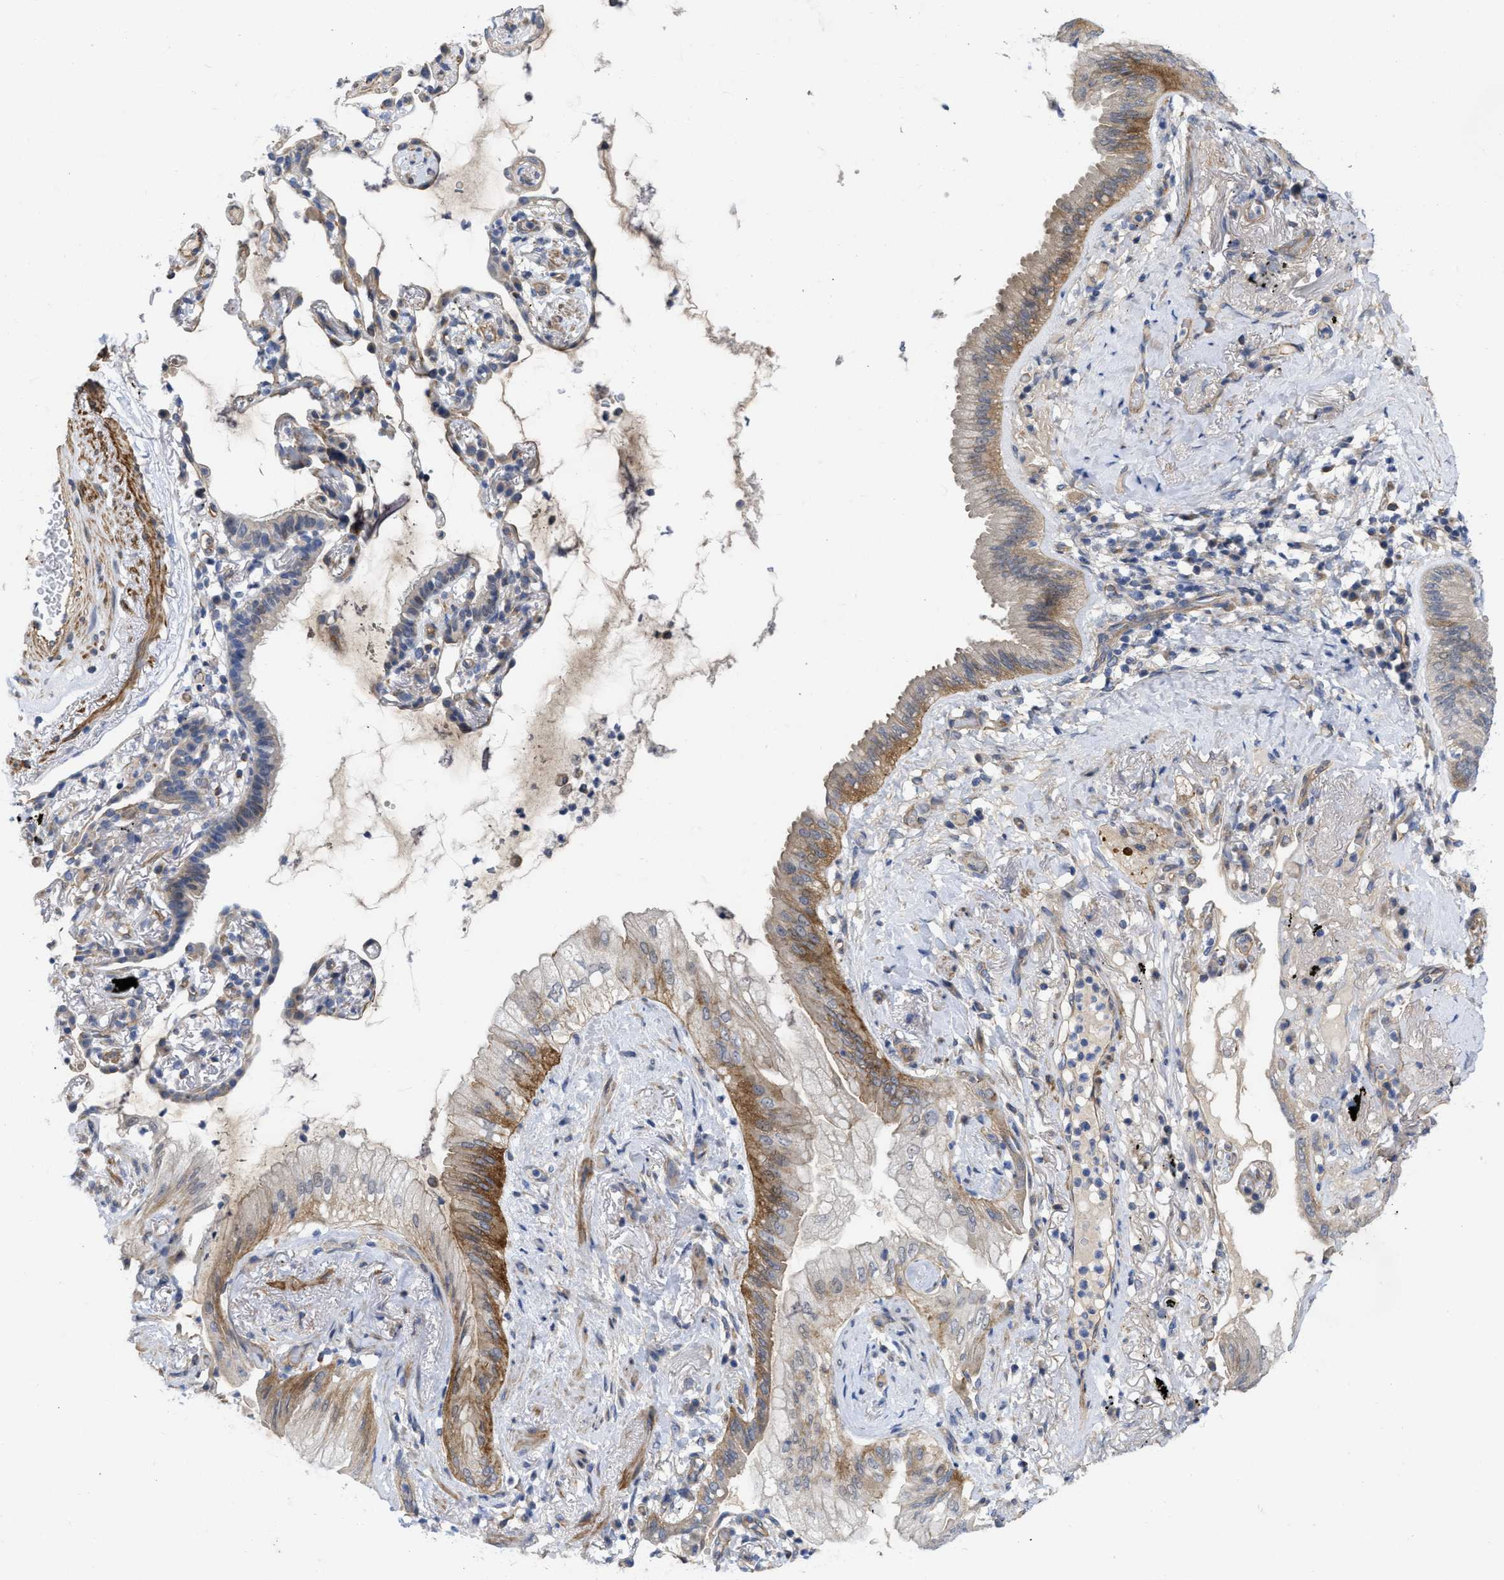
{"staining": {"intensity": "moderate", "quantity": "25%-75%", "location": "cytoplasmic/membranous"}, "tissue": "lung cancer", "cell_type": "Tumor cells", "image_type": "cancer", "snomed": [{"axis": "morphology", "description": "Normal tissue, NOS"}, {"axis": "morphology", "description": "Adenocarcinoma, NOS"}, {"axis": "topography", "description": "Bronchus"}, {"axis": "topography", "description": "Lung"}], "caption": "This histopathology image displays immunohistochemistry staining of lung cancer (adenocarcinoma), with medium moderate cytoplasmic/membranous expression in approximately 25%-75% of tumor cells.", "gene": "ARHGEF26", "patient": {"sex": "female", "age": 70}}